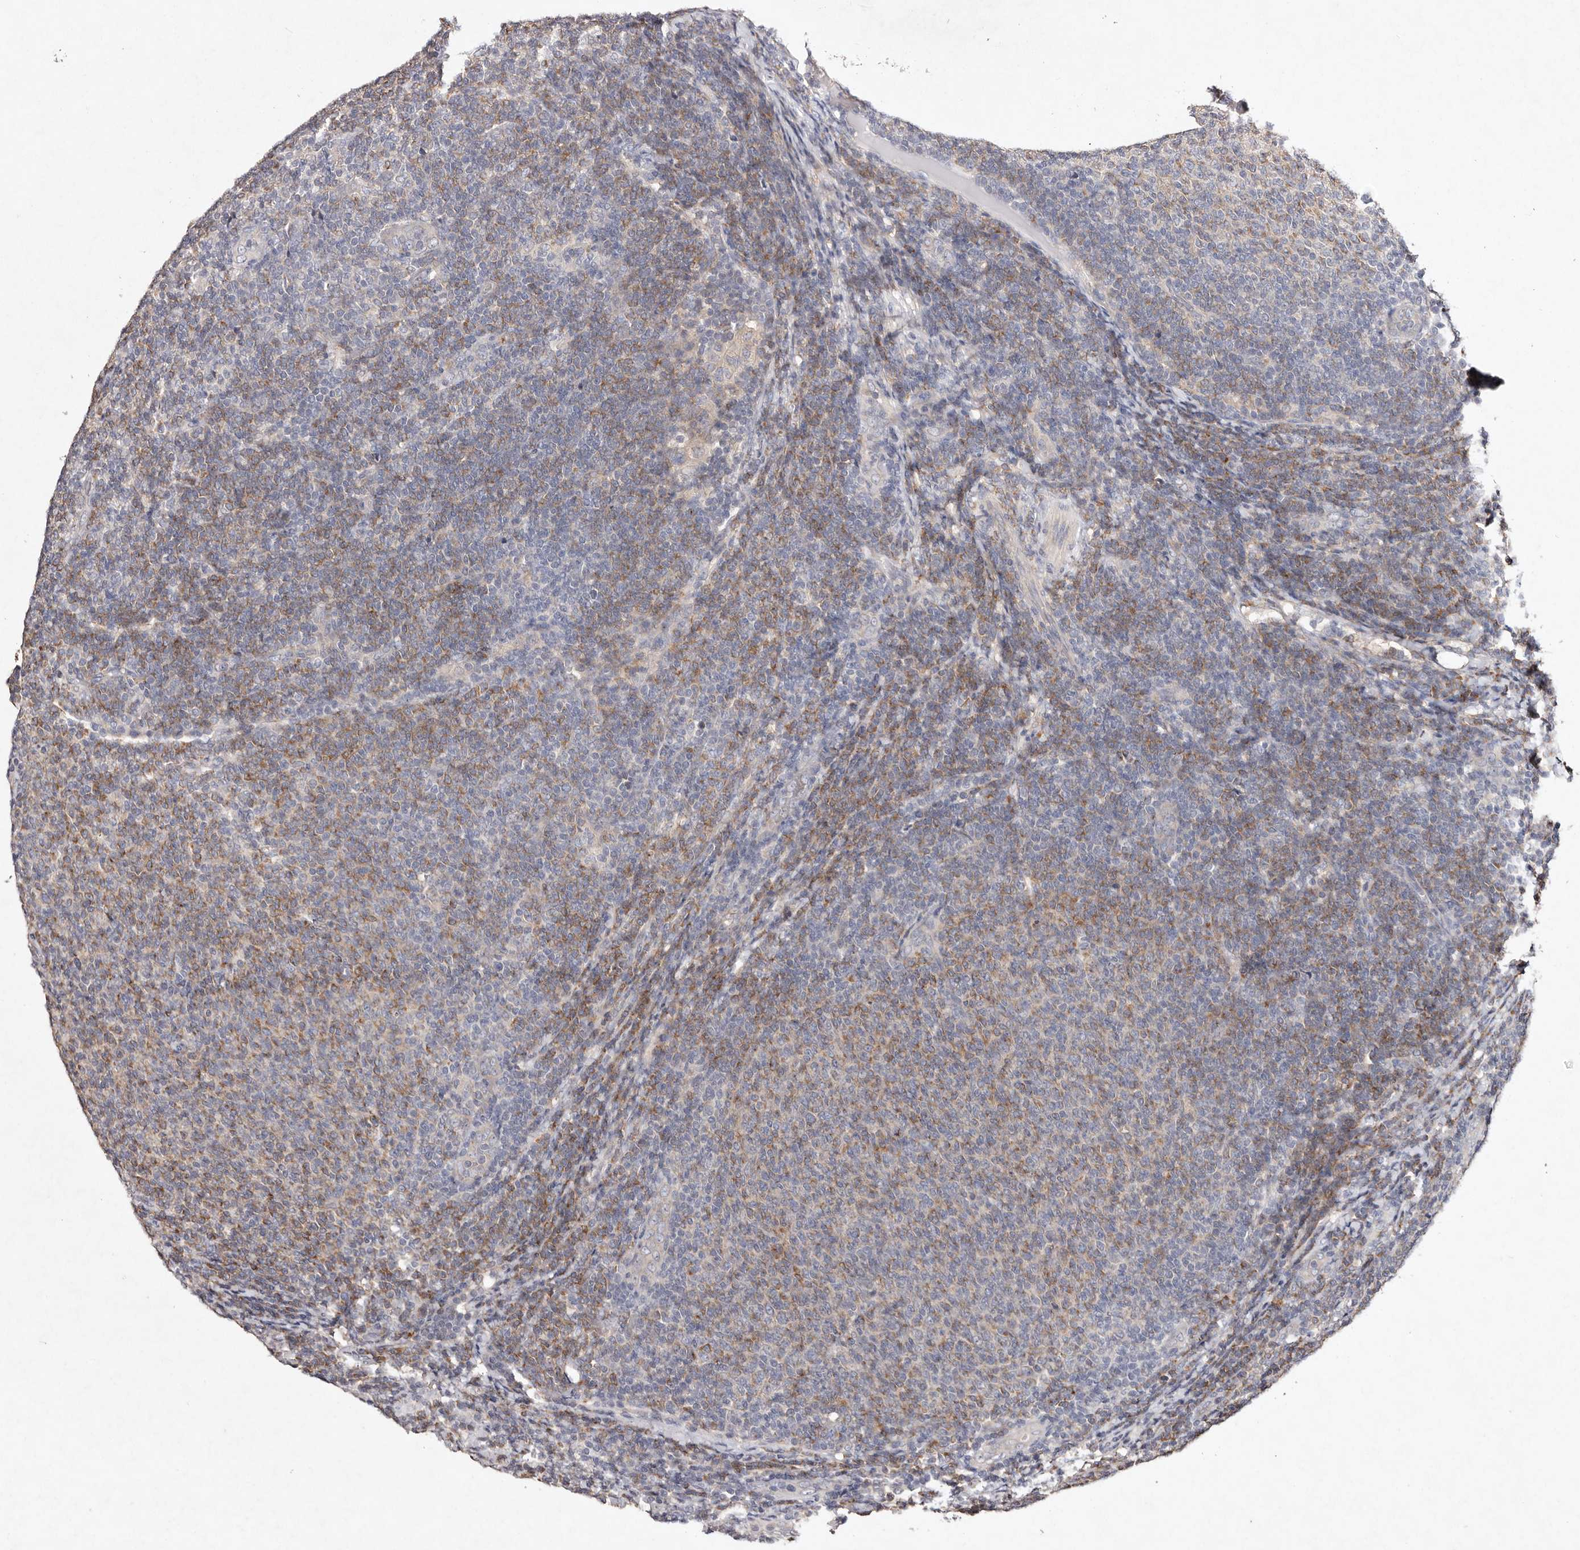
{"staining": {"intensity": "moderate", "quantity": "<25%", "location": "cytoplasmic/membranous"}, "tissue": "lymphoma", "cell_type": "Tumor cells", "image_type": "cancer", "snomed": [{"axis": "morphology", "description": "Malignant lymphoma, non-Hodgkin's type, Low grade"}, {"axis": "topography", "description": "Lymph node"}], "caption": "Lymphoma stained for a protein (brown) reveals moderate cytoplasmic/membranous positive staining in approximately <25% of tumor cells.", "gene": "TSC2", "patient": {"sex": "male", "age": 66}}